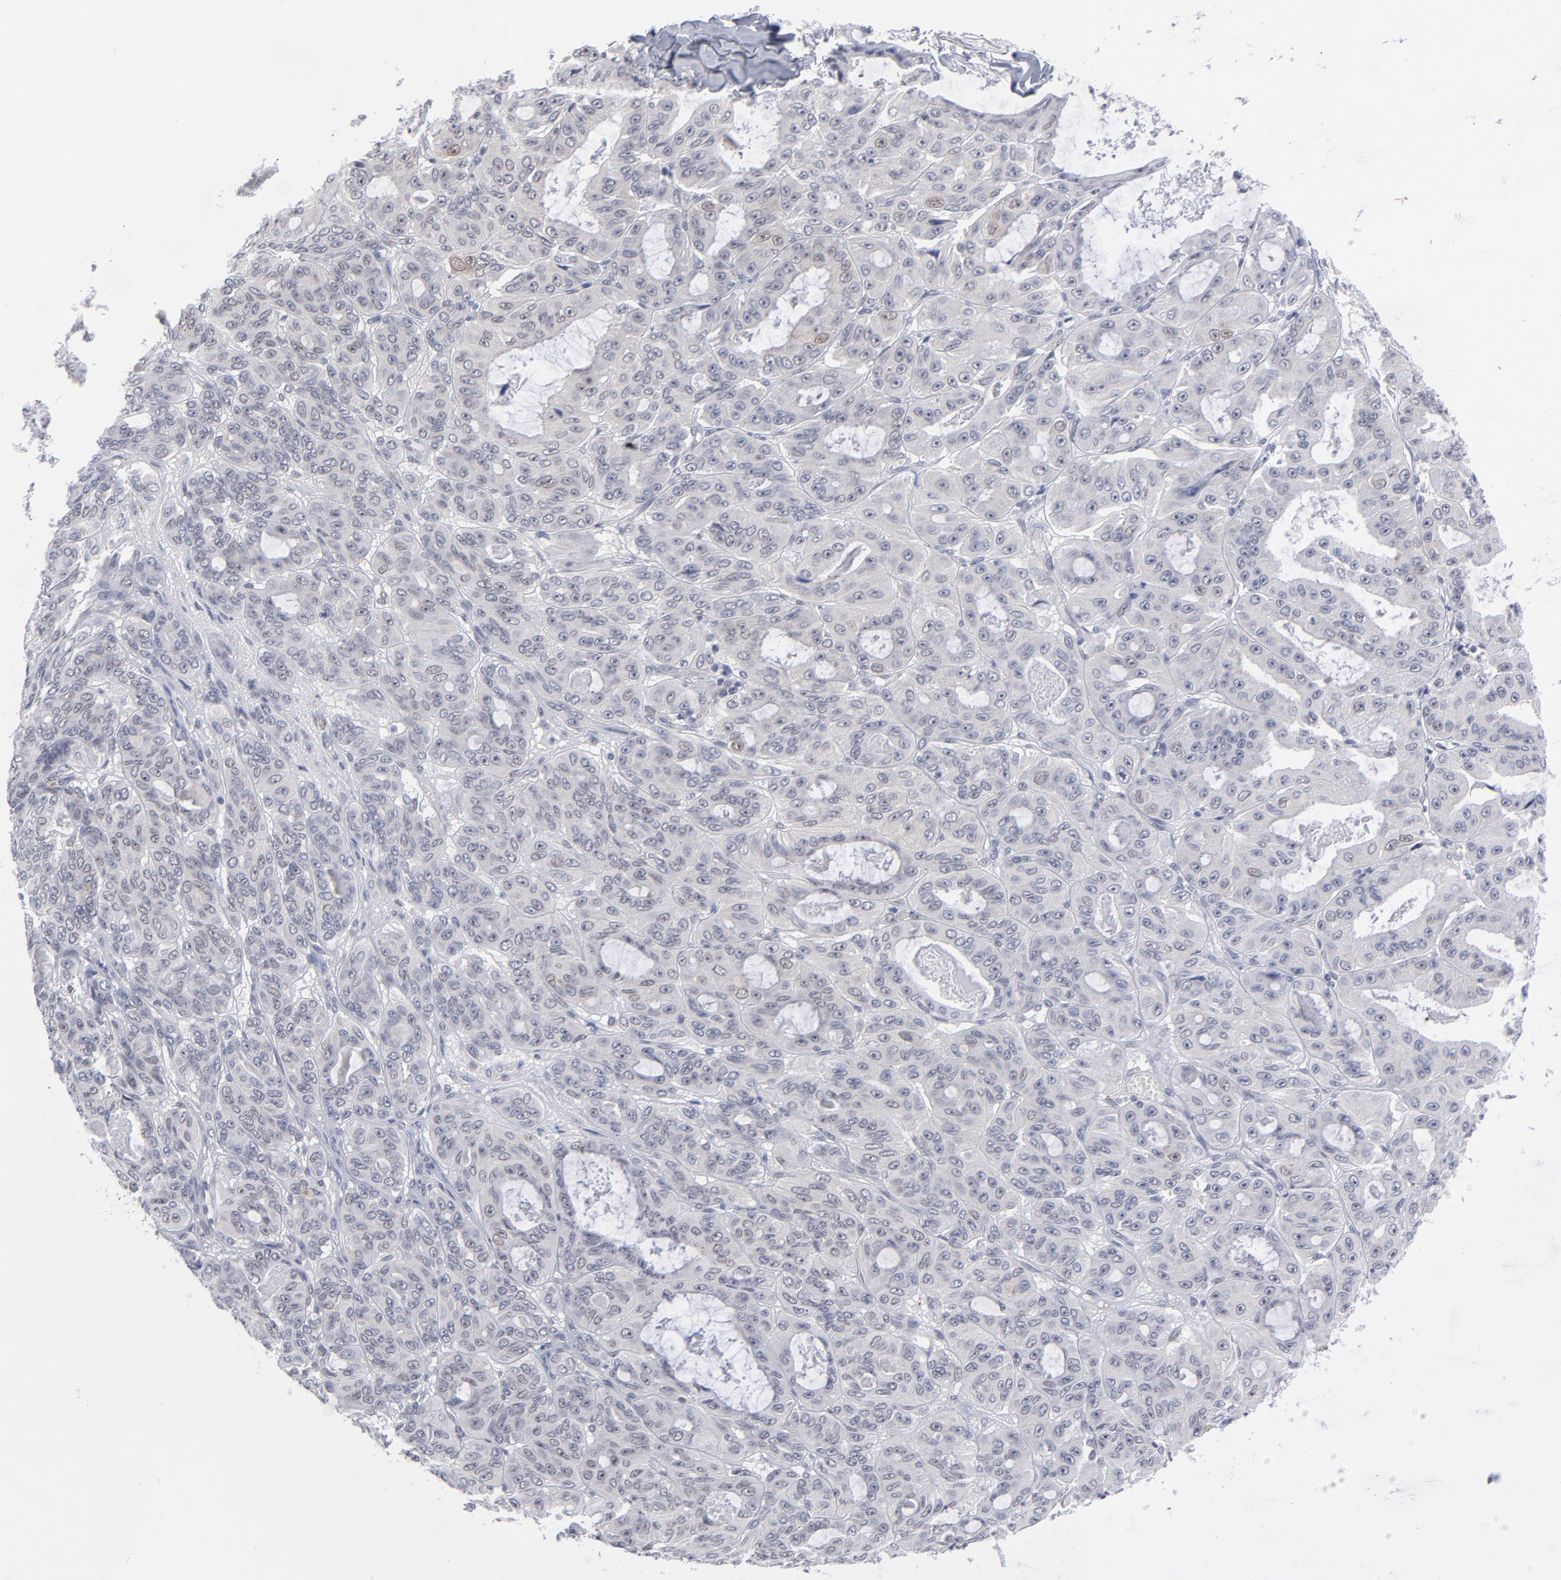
{"staining": {"intensity": "negative", "quantity": "none", "location": "none"}, "tissue": "ovarian cancer", "cell_type": "Tumor cells", "image_type": "cancer", "snomed": [{"axis": "morphology", "description": "Carcinoma, endometroid"}, {"axis": "topography", "description": "Ovary"}], "caption": "Endometroid carcinoma (ovarian) was stained to show a protein in brown. There is no significant positivity in tumor cells.", "gene": "NBN", "patient": {"sex": "female", "age": 61}}